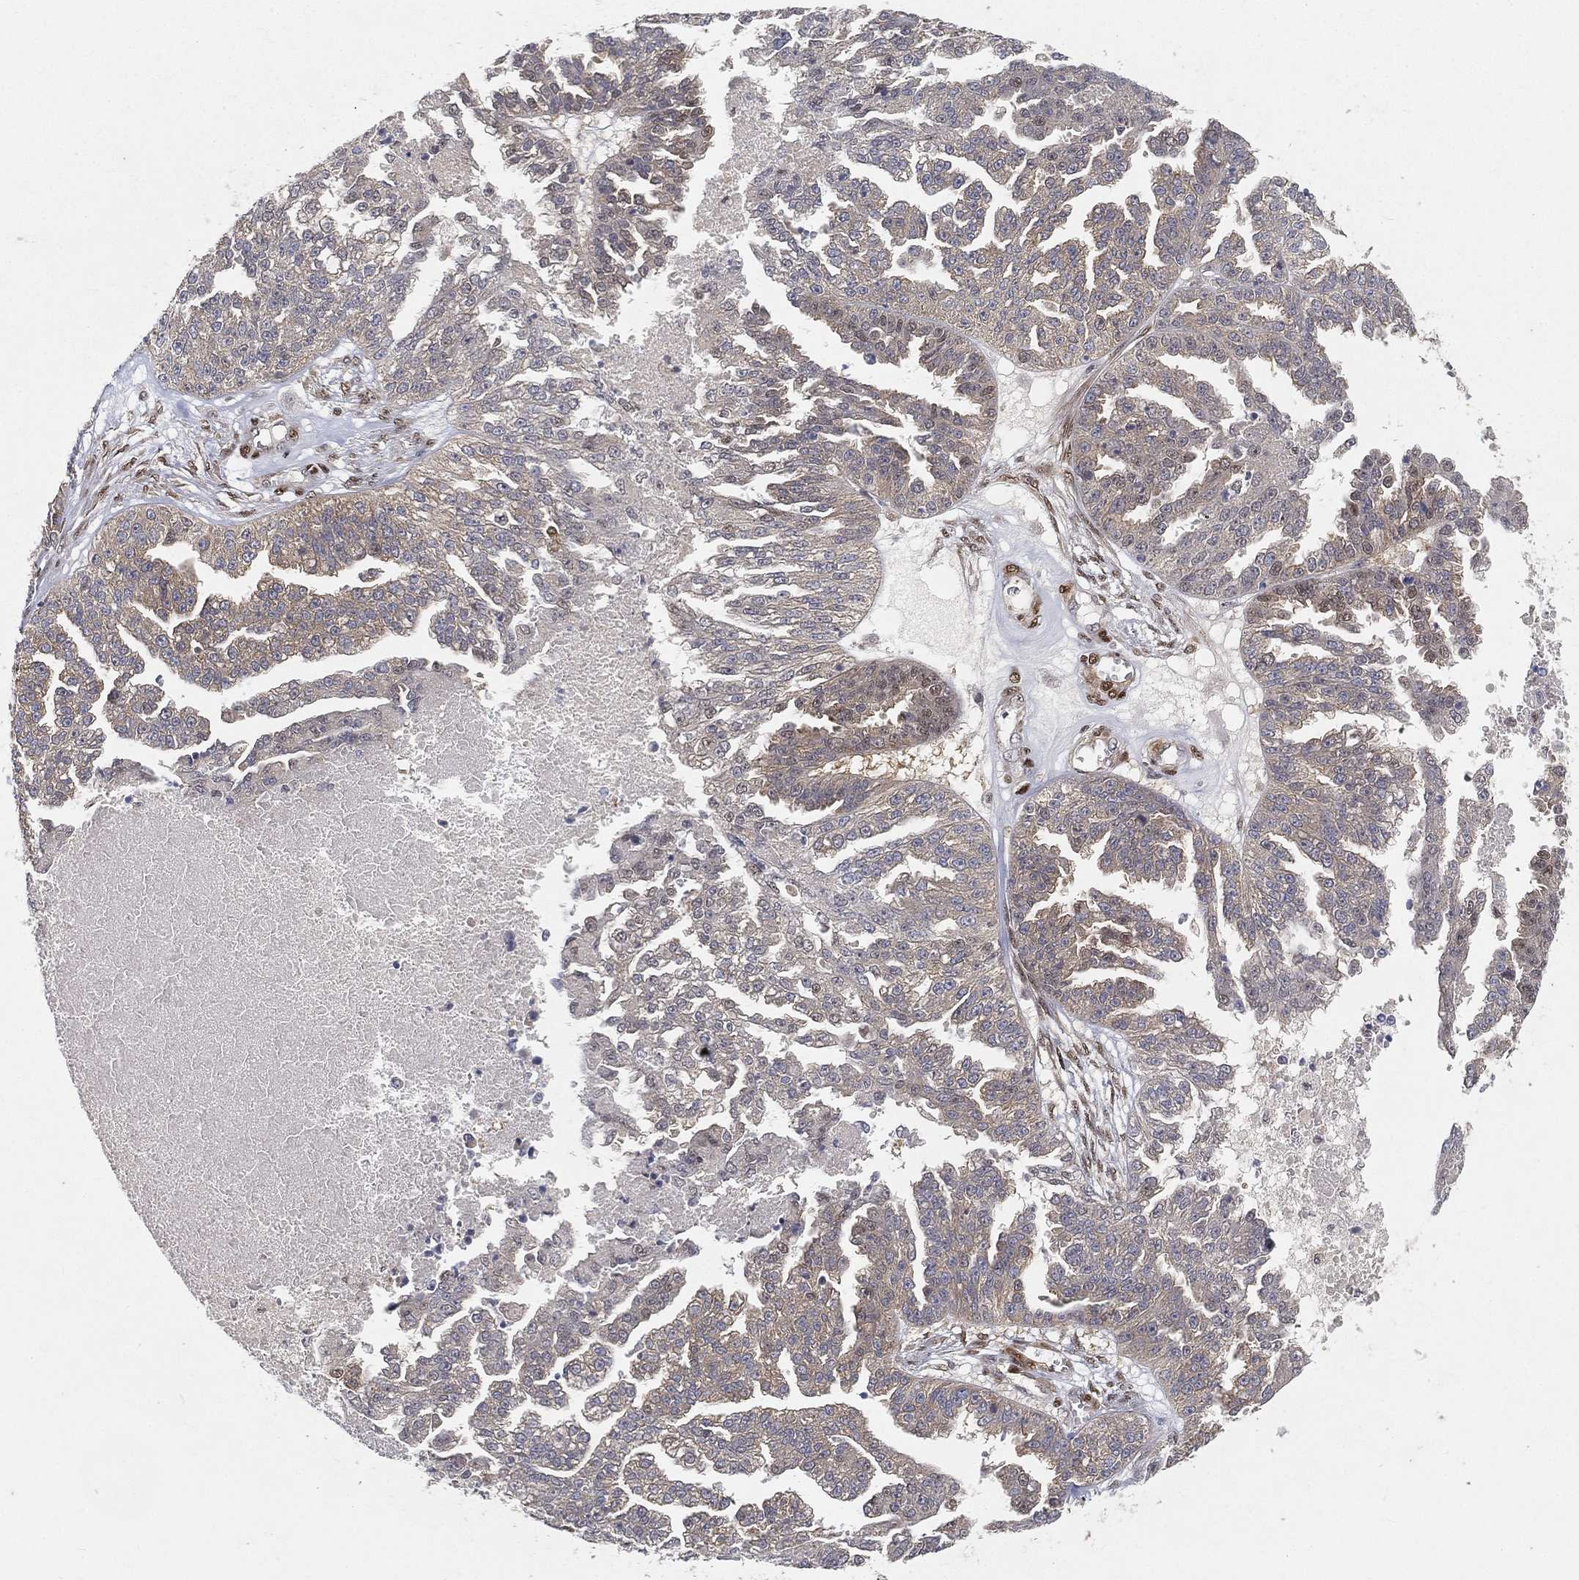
{"staining": {"intensity": "negative", "quantity": "none", "location": "none"}, "tissue": "ovarian cancer", "cell_type": "Tumor cells", "image_type": "cancer", "snomed": [{"axis": "morphology", "description": "Cystadenocarcinoma, serous, NOS"}, {"axis": "topography", "description": "Ovary"}], "caption": "Image shows no protein expression in tumor cells of ovarian cancer (serous cystadenocarcinoma) tissue.", "gene": "CRTC3", "patient": {"sex": "female", "age": 58}}